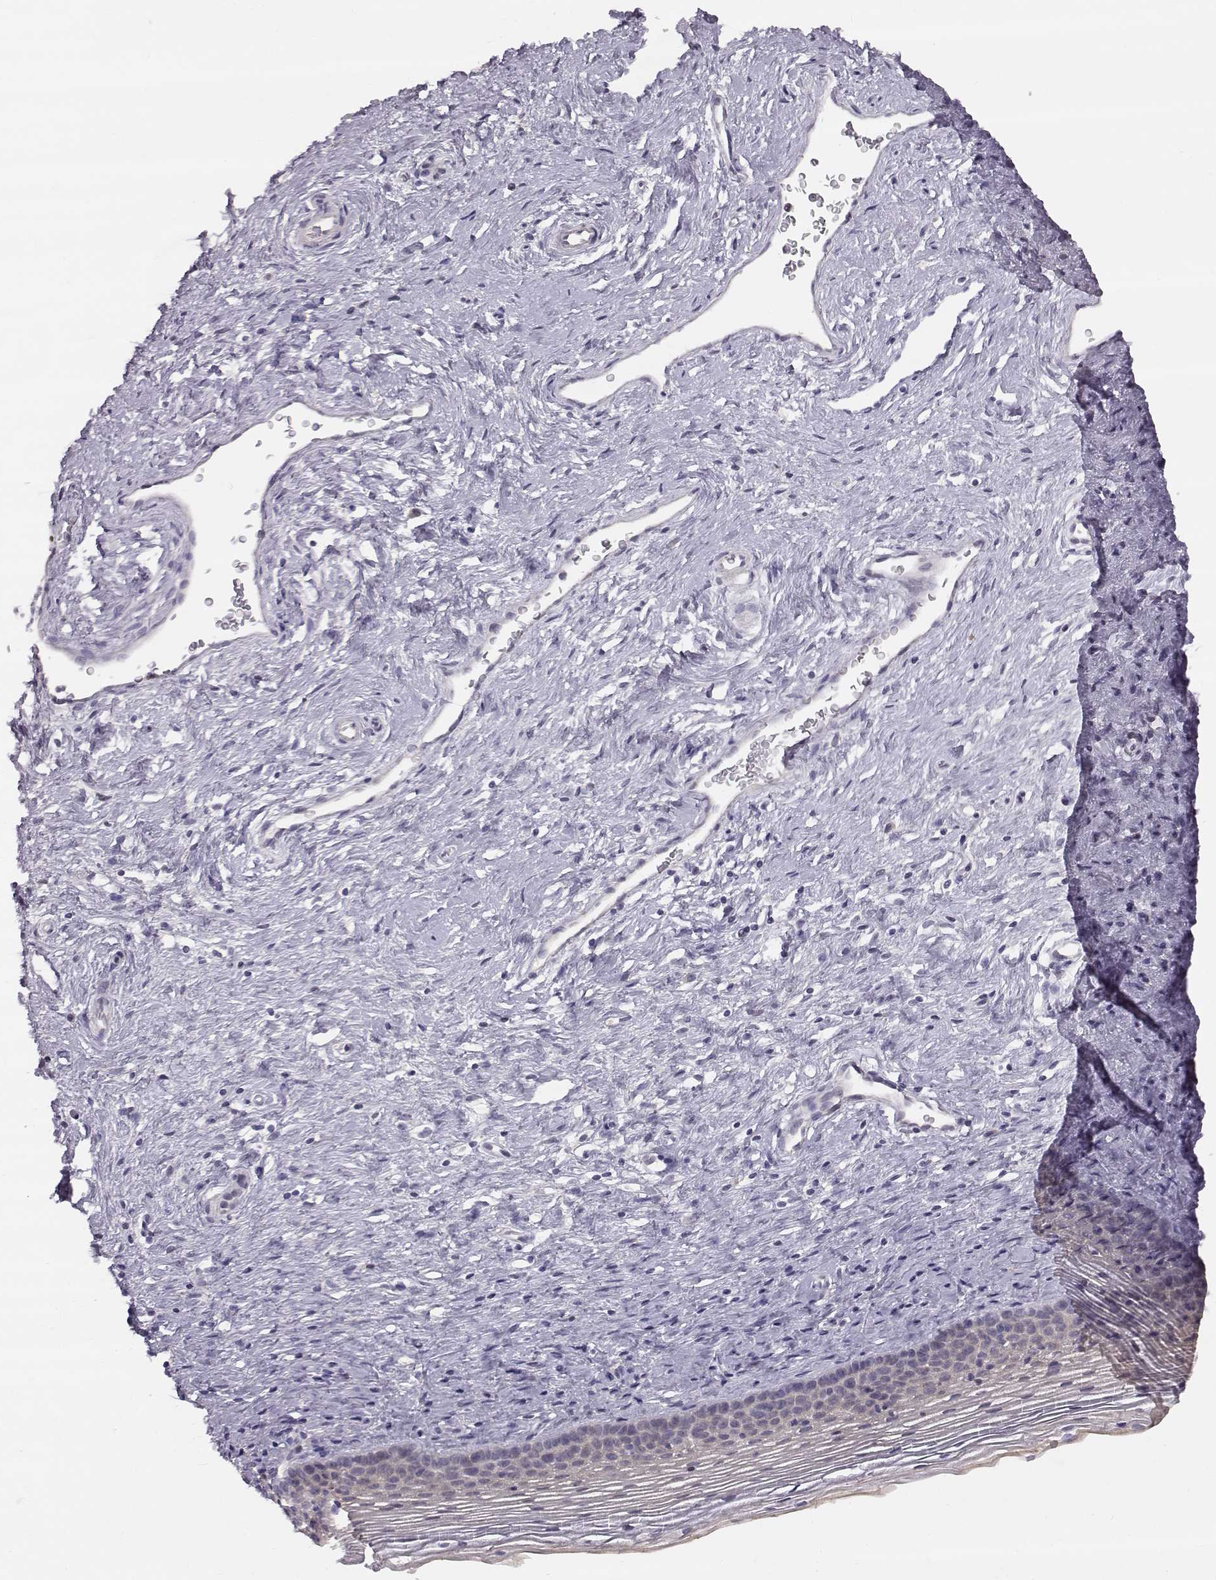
{"staining": {"intensity": "weak", "quantity": ">75%", "location": "cytoplasmic/membranous"}, "tissue": "cervix", "cell_type": "Glandular cells", "image_type": "normal", "snomed": [{"axis": "morphology", "description": "Normal tissue, NOS"}, {"axis": "topography", "description": "Cervix"}], "caption": "Human cervix stained with a brown dye demonstrates weak cytoplasmic/membranous positive staining in about >75% of glandular cells.", "gene": "ACSL6", "patient": {"sex": "female", "age": 39}}